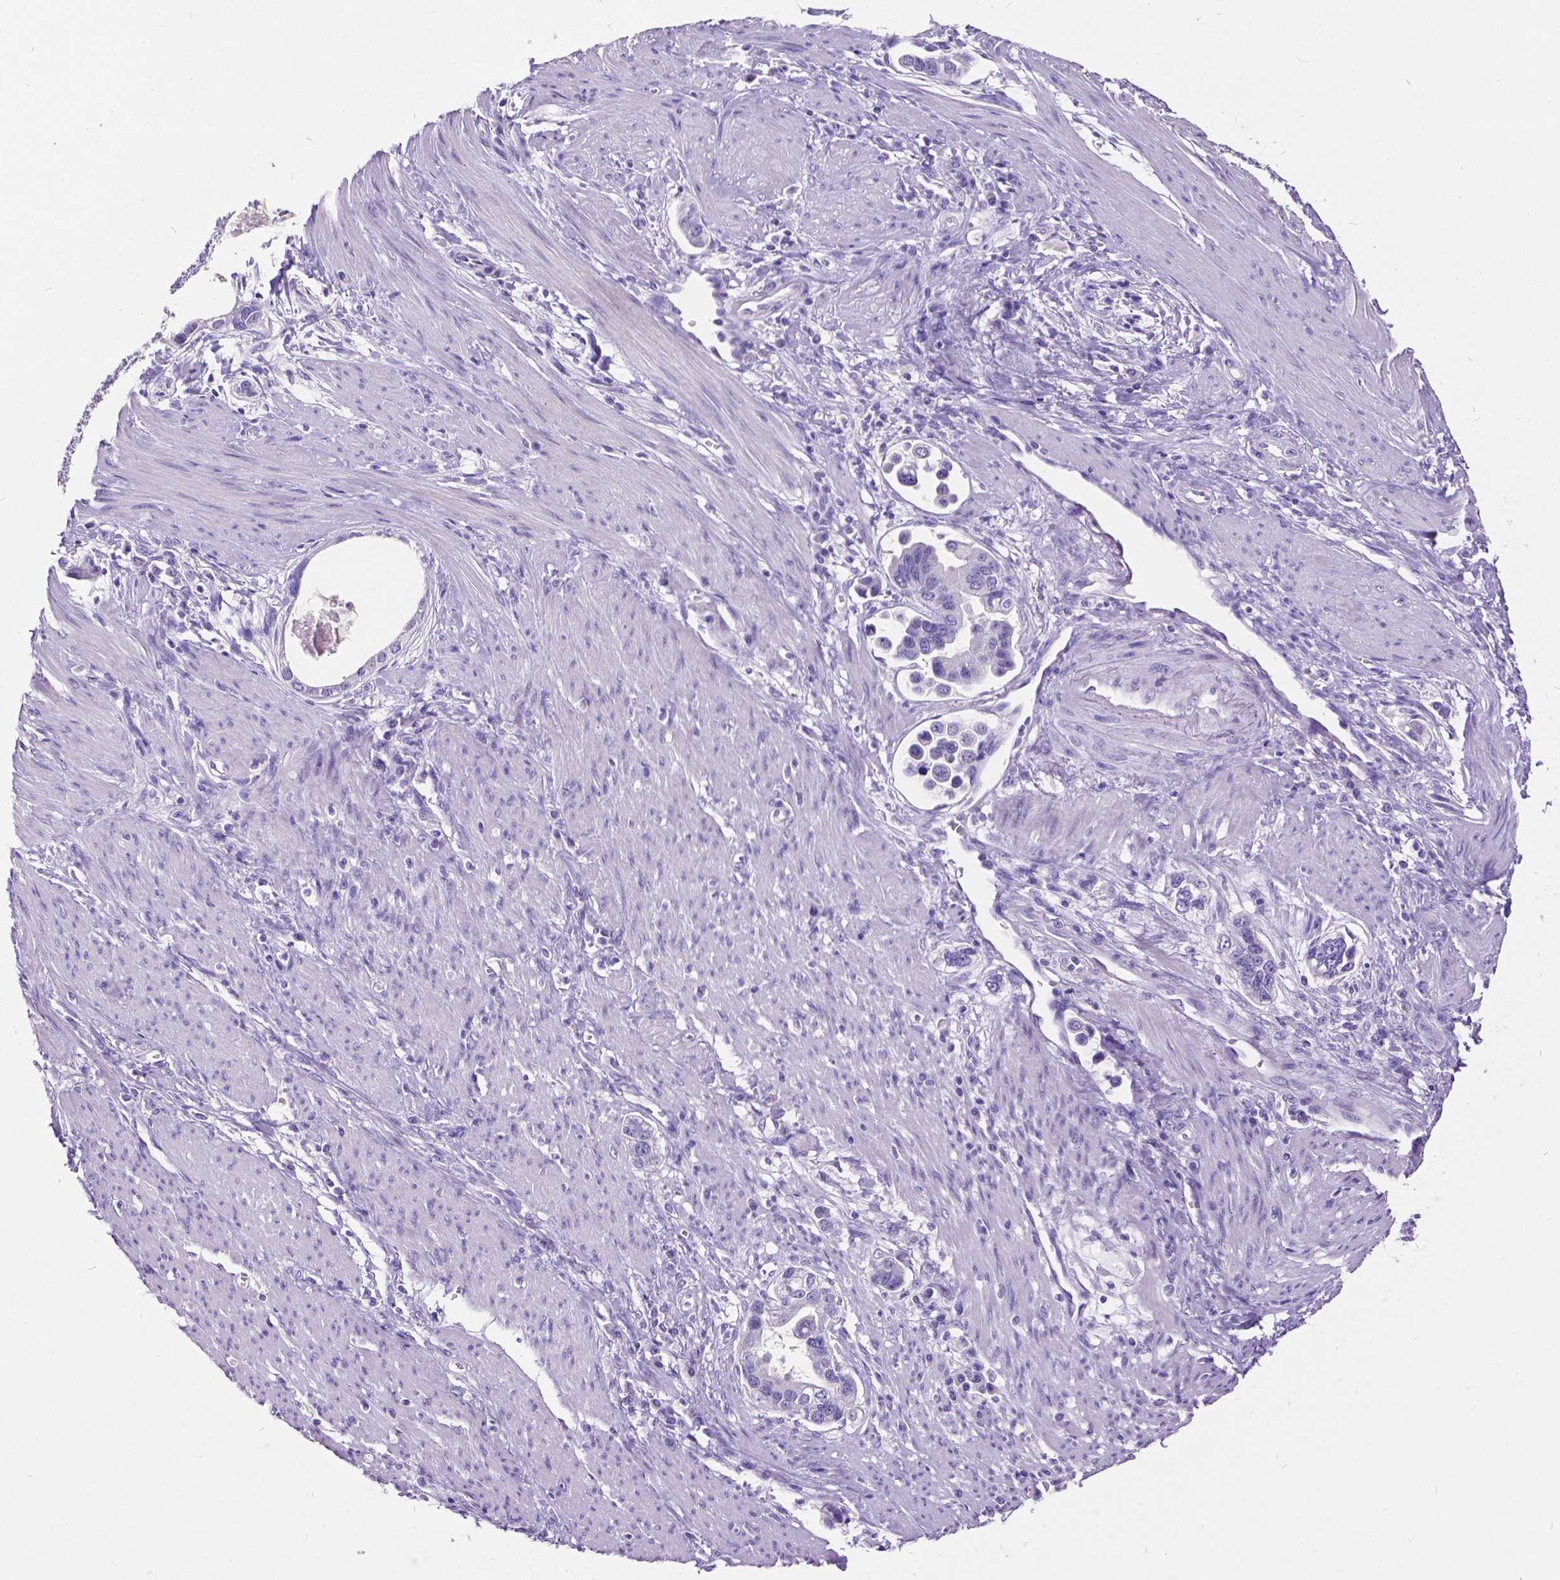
{"staining": {"intensity": "negative", "quantity": "none", "location": "none"}, "tissue": "stomach cancer", "cell_type": "Tumor cells", "image_type": "cancer", "snomed": [{"axis": "morphology", "description": "Adenocarcinoma, NOS"}, {"axis": "topography", "description": "Stomach, lower"}], "caption": "The immunohistochemistry (IHC) histopathology image has no significant staining in tumor cells of stomach adenocarcinoma tissue.", "gene": "SATB2", "patient": {"sex": "female", "age": 93}}